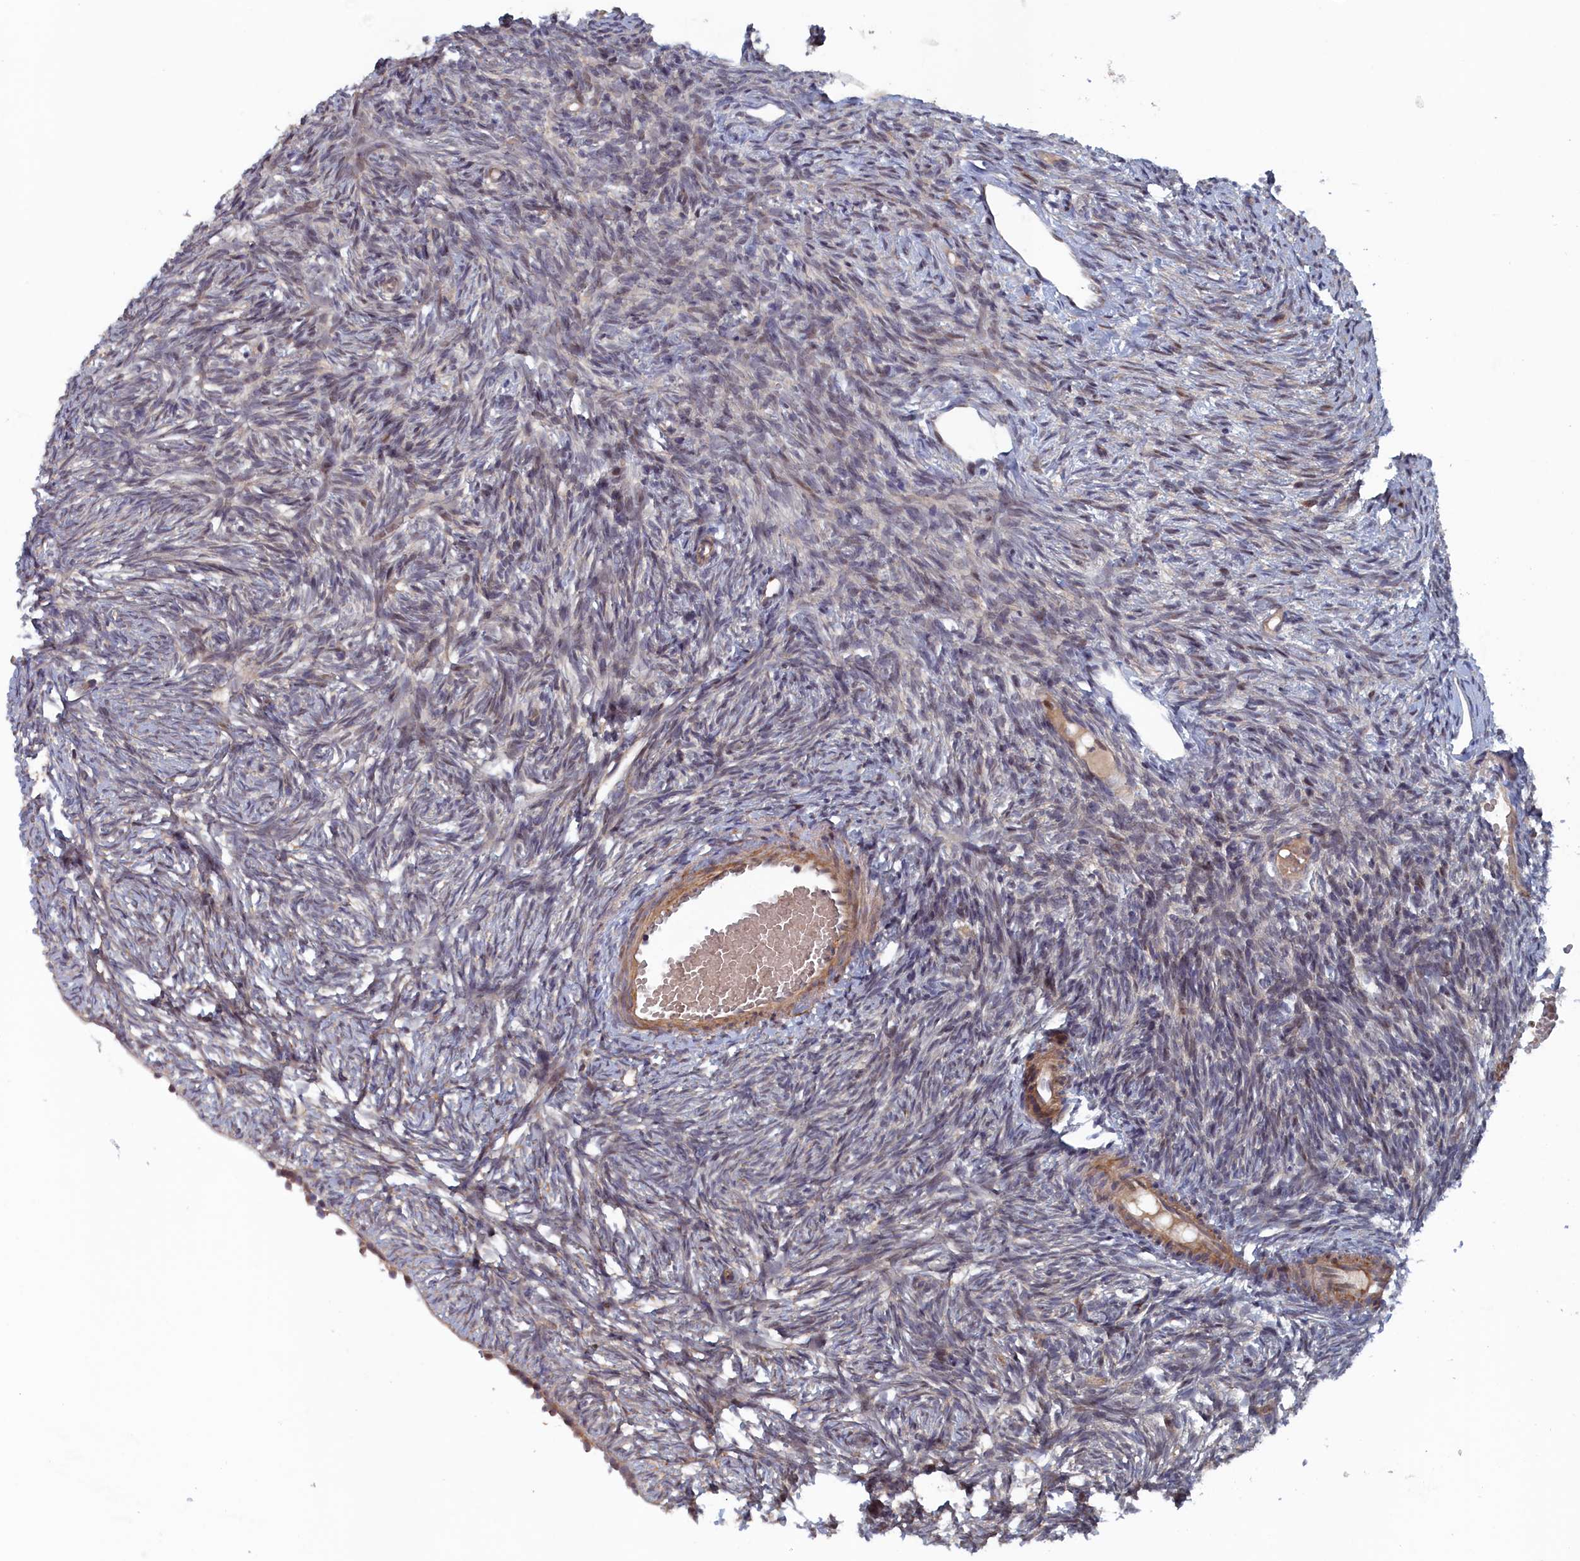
{"staining": {"intensity": "moderate", "quantity": ">75%", "location": "nuclear"}, "tissue": "ovary", "cell_type": "Follicle cells", "image_type": "normal", "snomed": [{"axis": "morphology", "description": "Normal tissue, NOS"}, {"axis": "topography", "description": "Ovary"}], "caption": "A histopathology image of human ovary stained for a protein reveals moderate nuclear brown staining in follicle cells.", "gene": "ELOVL6", "patient": {"sex": "female", "age": 51}}